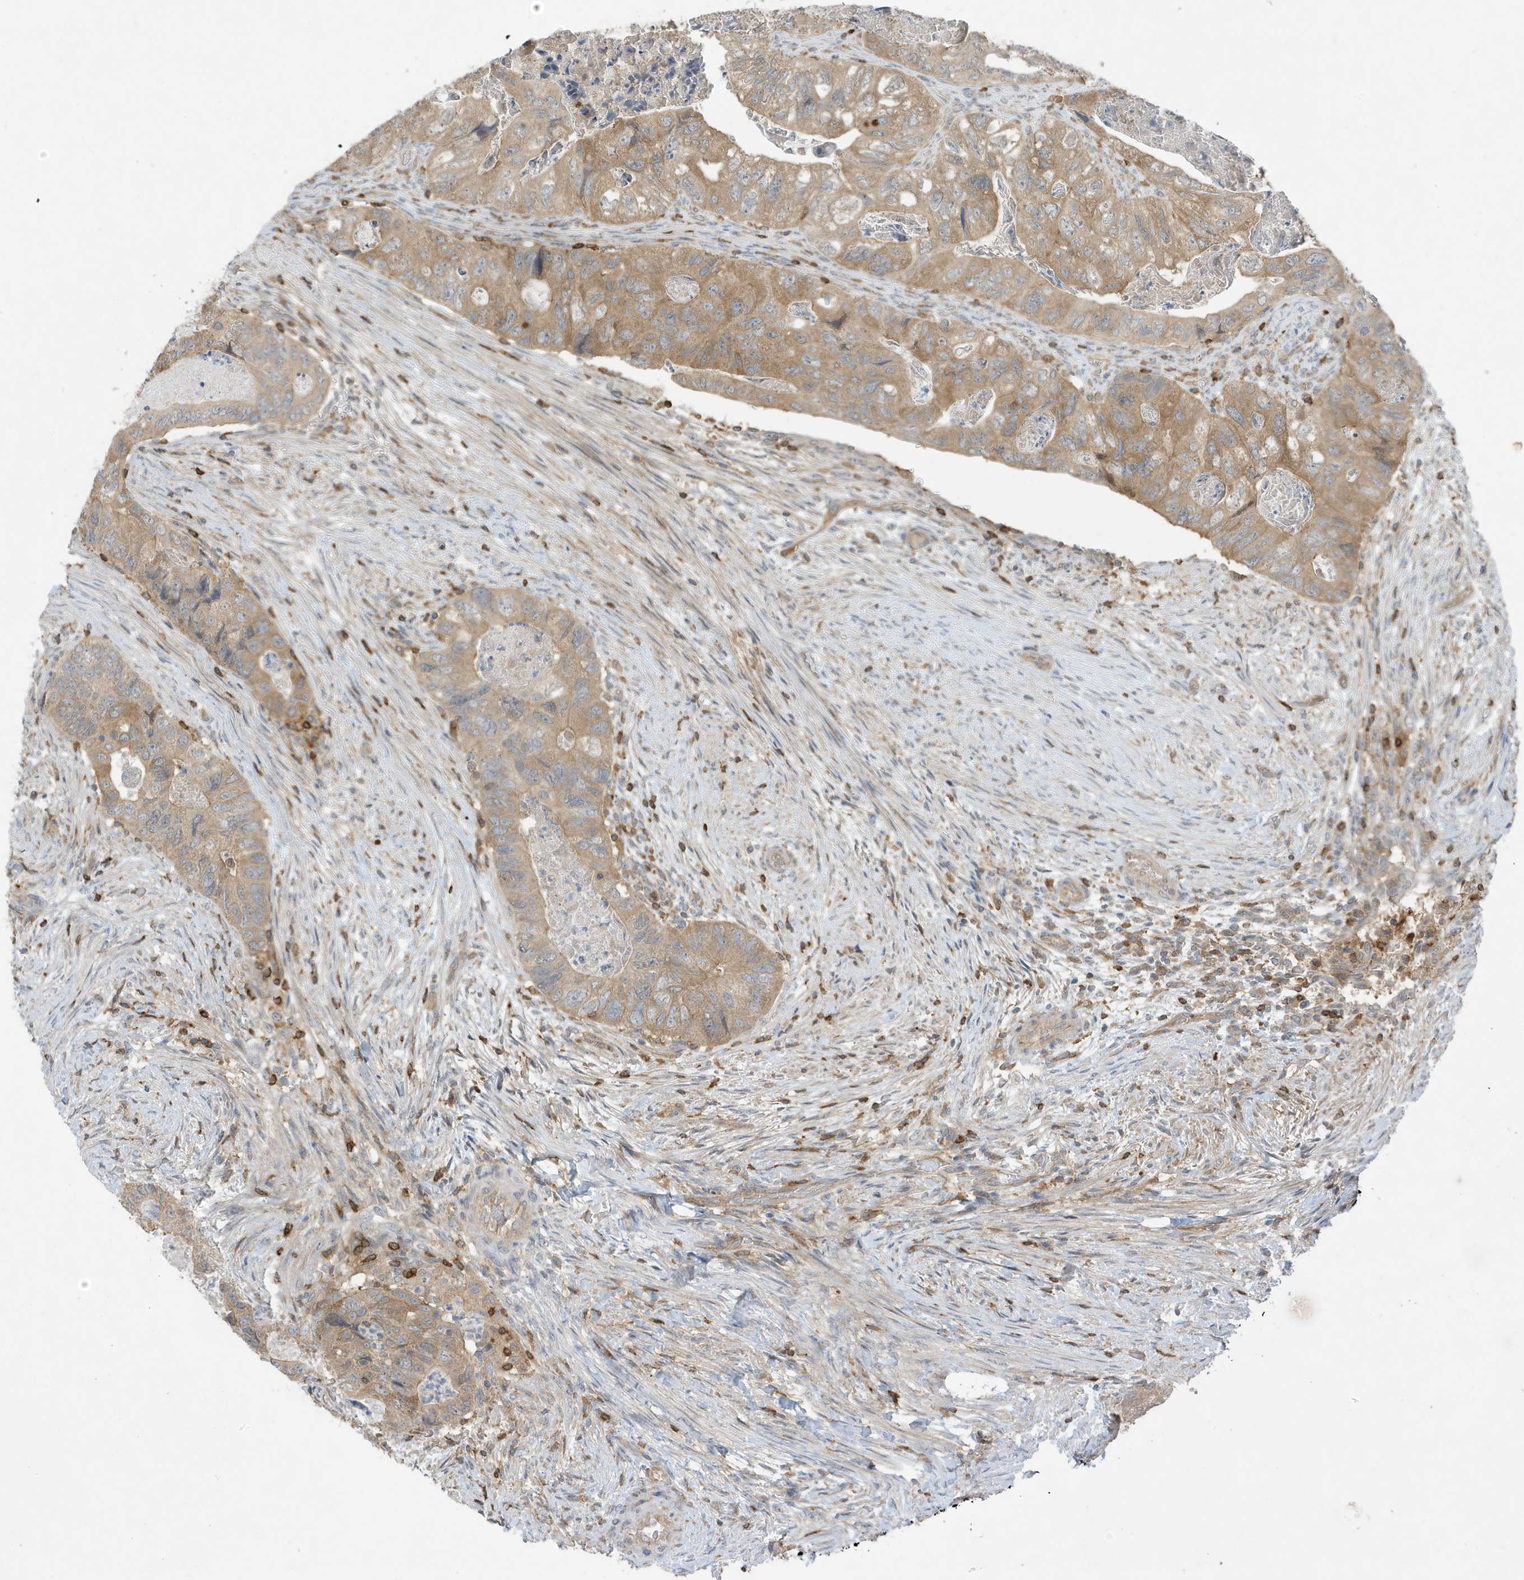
{"staining": {"intensity": "weak", "quantity": ">75%", "location": "cytoplasmic/membranous"}, "tissue": "colorectal cancer", "cell_type": "Tumor cells", "image_type": "cancer", "snomed": [{"axis": "morphology", "description": "Adenocarcinoma, NOS"}, {"axis": "topography", "description": "Rectum"}], "caption": "IHC image of human colorectal cancer (adenocarcinoma) stained for a protein (brown), which exhibits low levels of weak cytoplasmic/membranous staining in approximately >75% of tumor cells.", "gene": "PHACTR2", "patient": {"sex": "male", "age": 63}}